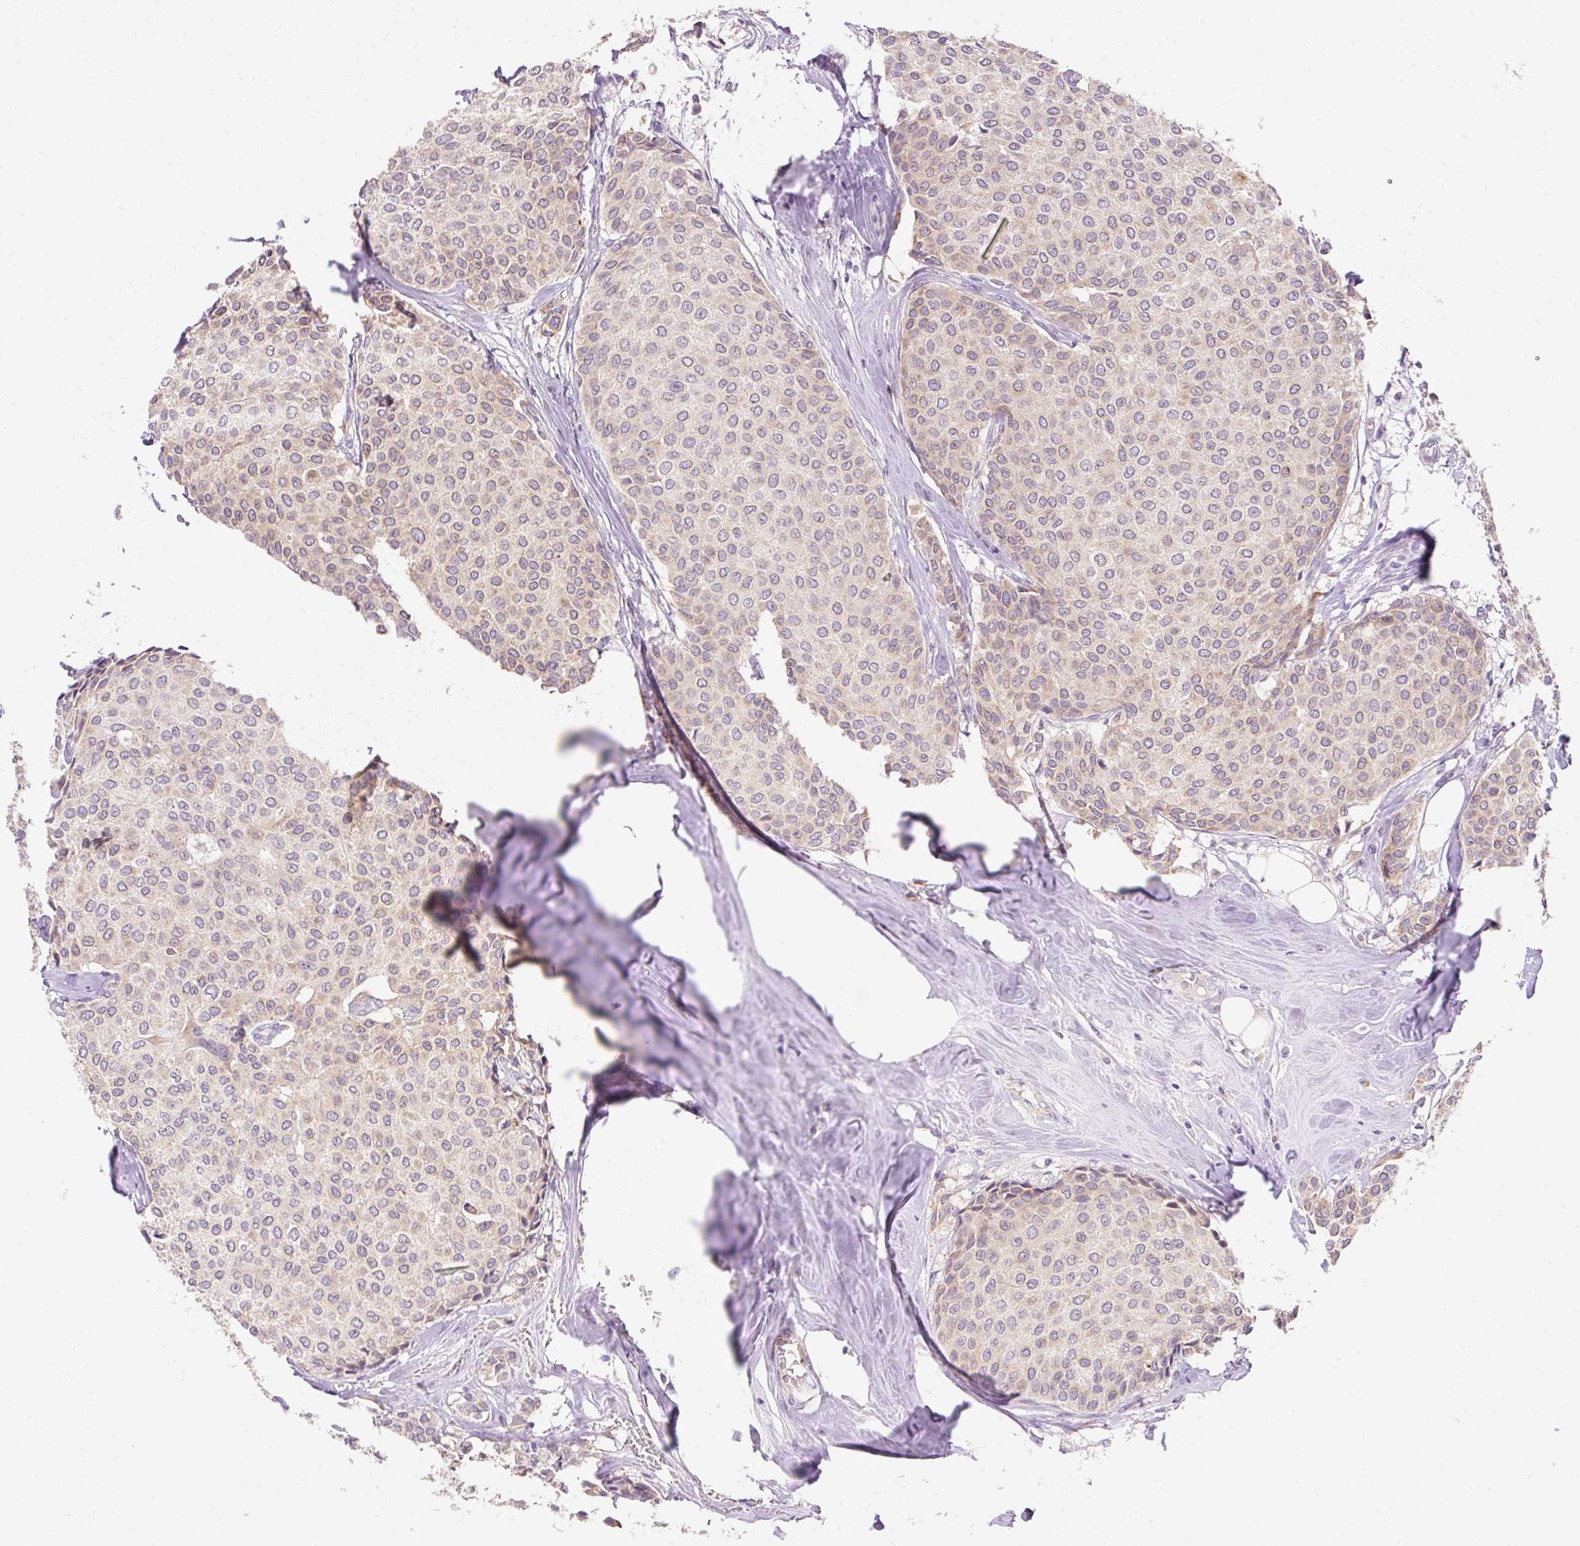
{"staining": {"intensity": "weak", "quantity": "<25%", "location": "cytoplasmic/membranous"}, "tissue": "breast cancer", "cell_type": "Tumor cells", "image_type": "cancer", "snomed": [{"axis": "morphology", "description": "Duct carcinoma"}, {"axis": "topography", "description": "Breast"}], "caption": "Breast cancer (intraductal carcinoma) was stained to show a protein in brown. There is no significant expression in tumor cells.", "gene": "SEC63", "patient": {"sex": "female", "age": 47}}